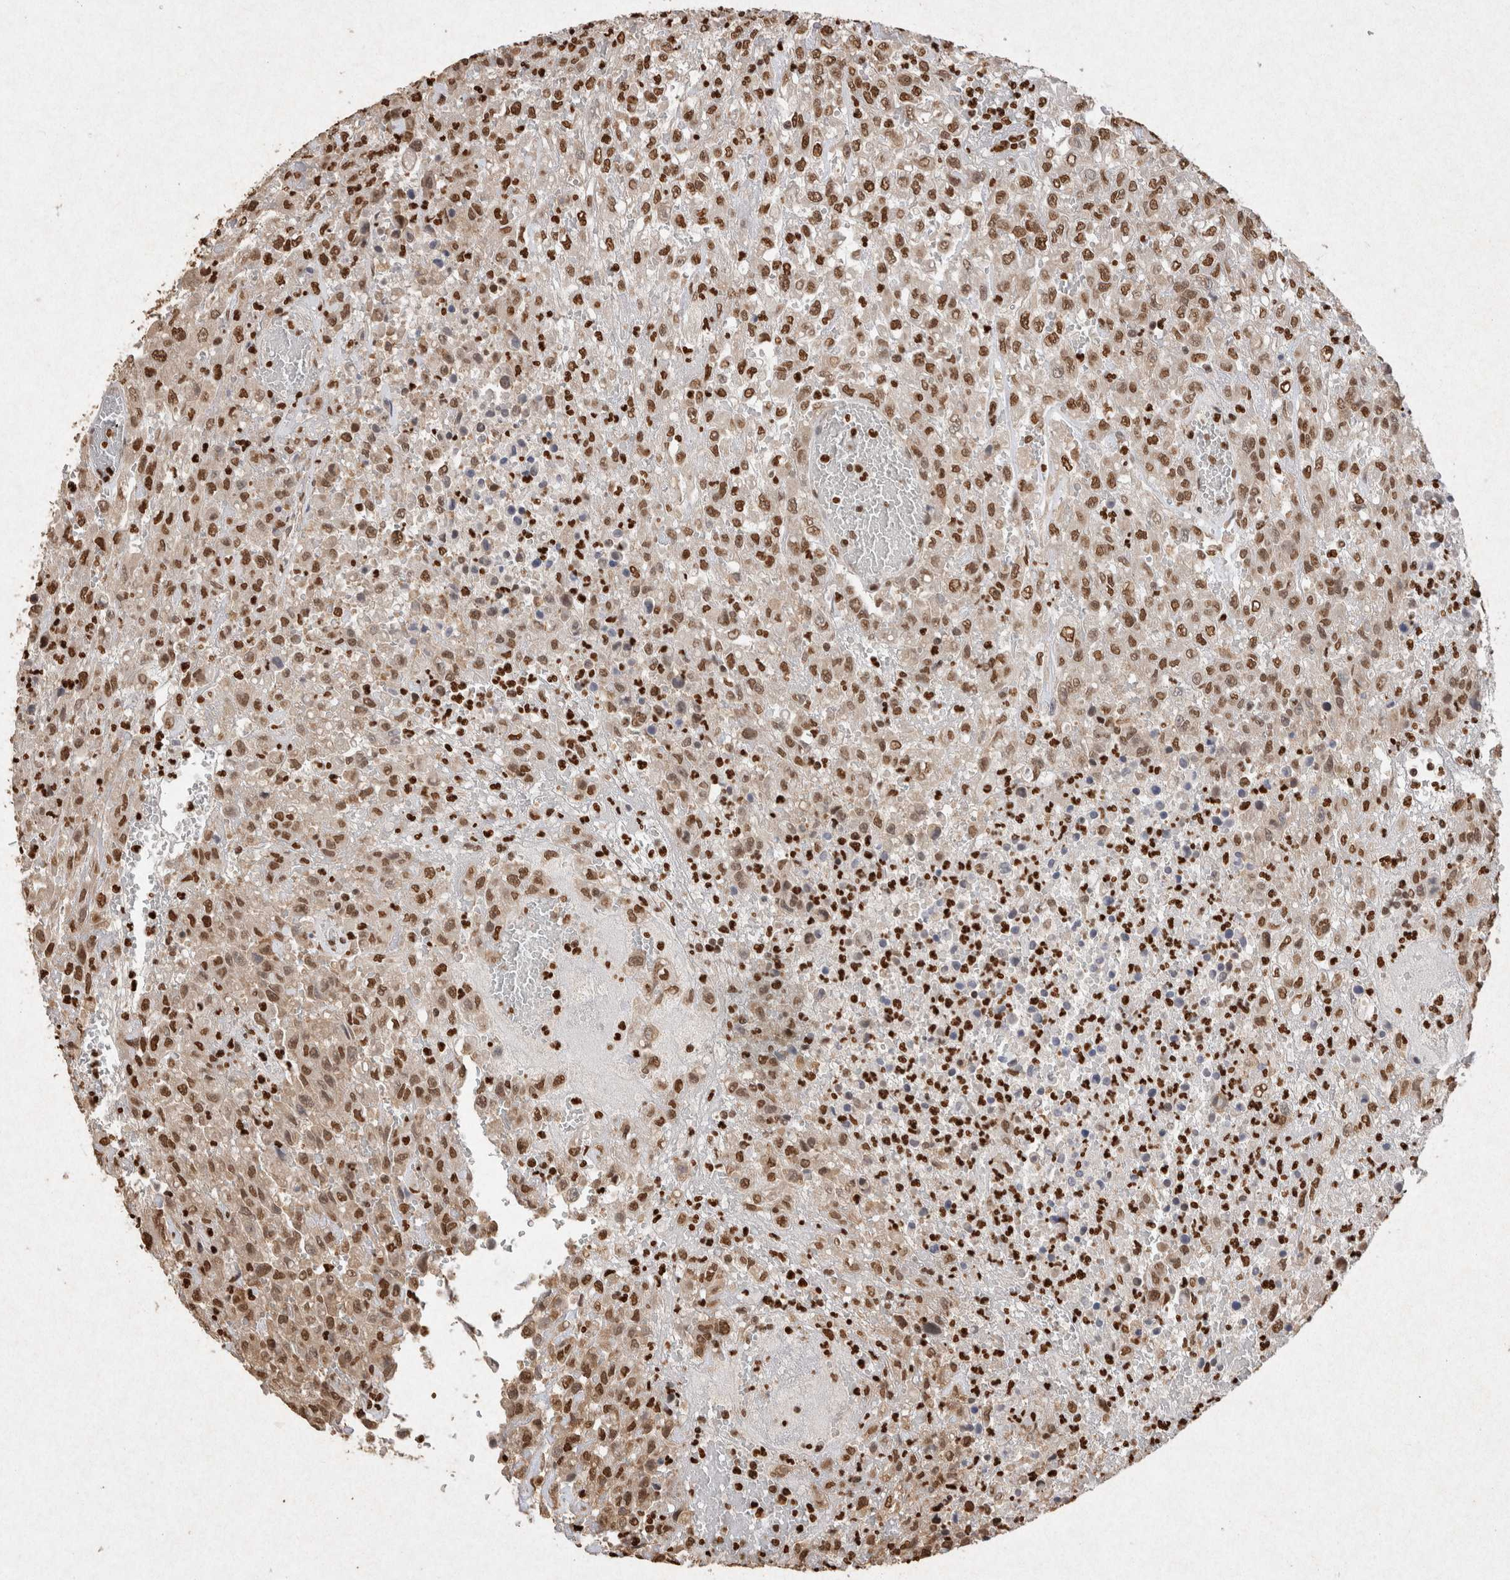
{"staining": {"intensity": "moderate", "quantity": ">75%", "location": "nuclear"}, "tissue": "urothelial cancer", "cell_type": "Tumor cells", "image_type": "cancer", "snomed": [{"axis": "morphology", "description": "Urothelial carcinoma, High grade"}, {"axis": "topography", "description": "Urinary bladder"}], "caption": "Tumor cells display medium levels of moderate nuclear expression in about >75% of cells in human urothelial carcinoma (high-grade).", "gene": "HDGF", "patient": {"sex": "male", "age": 46}}